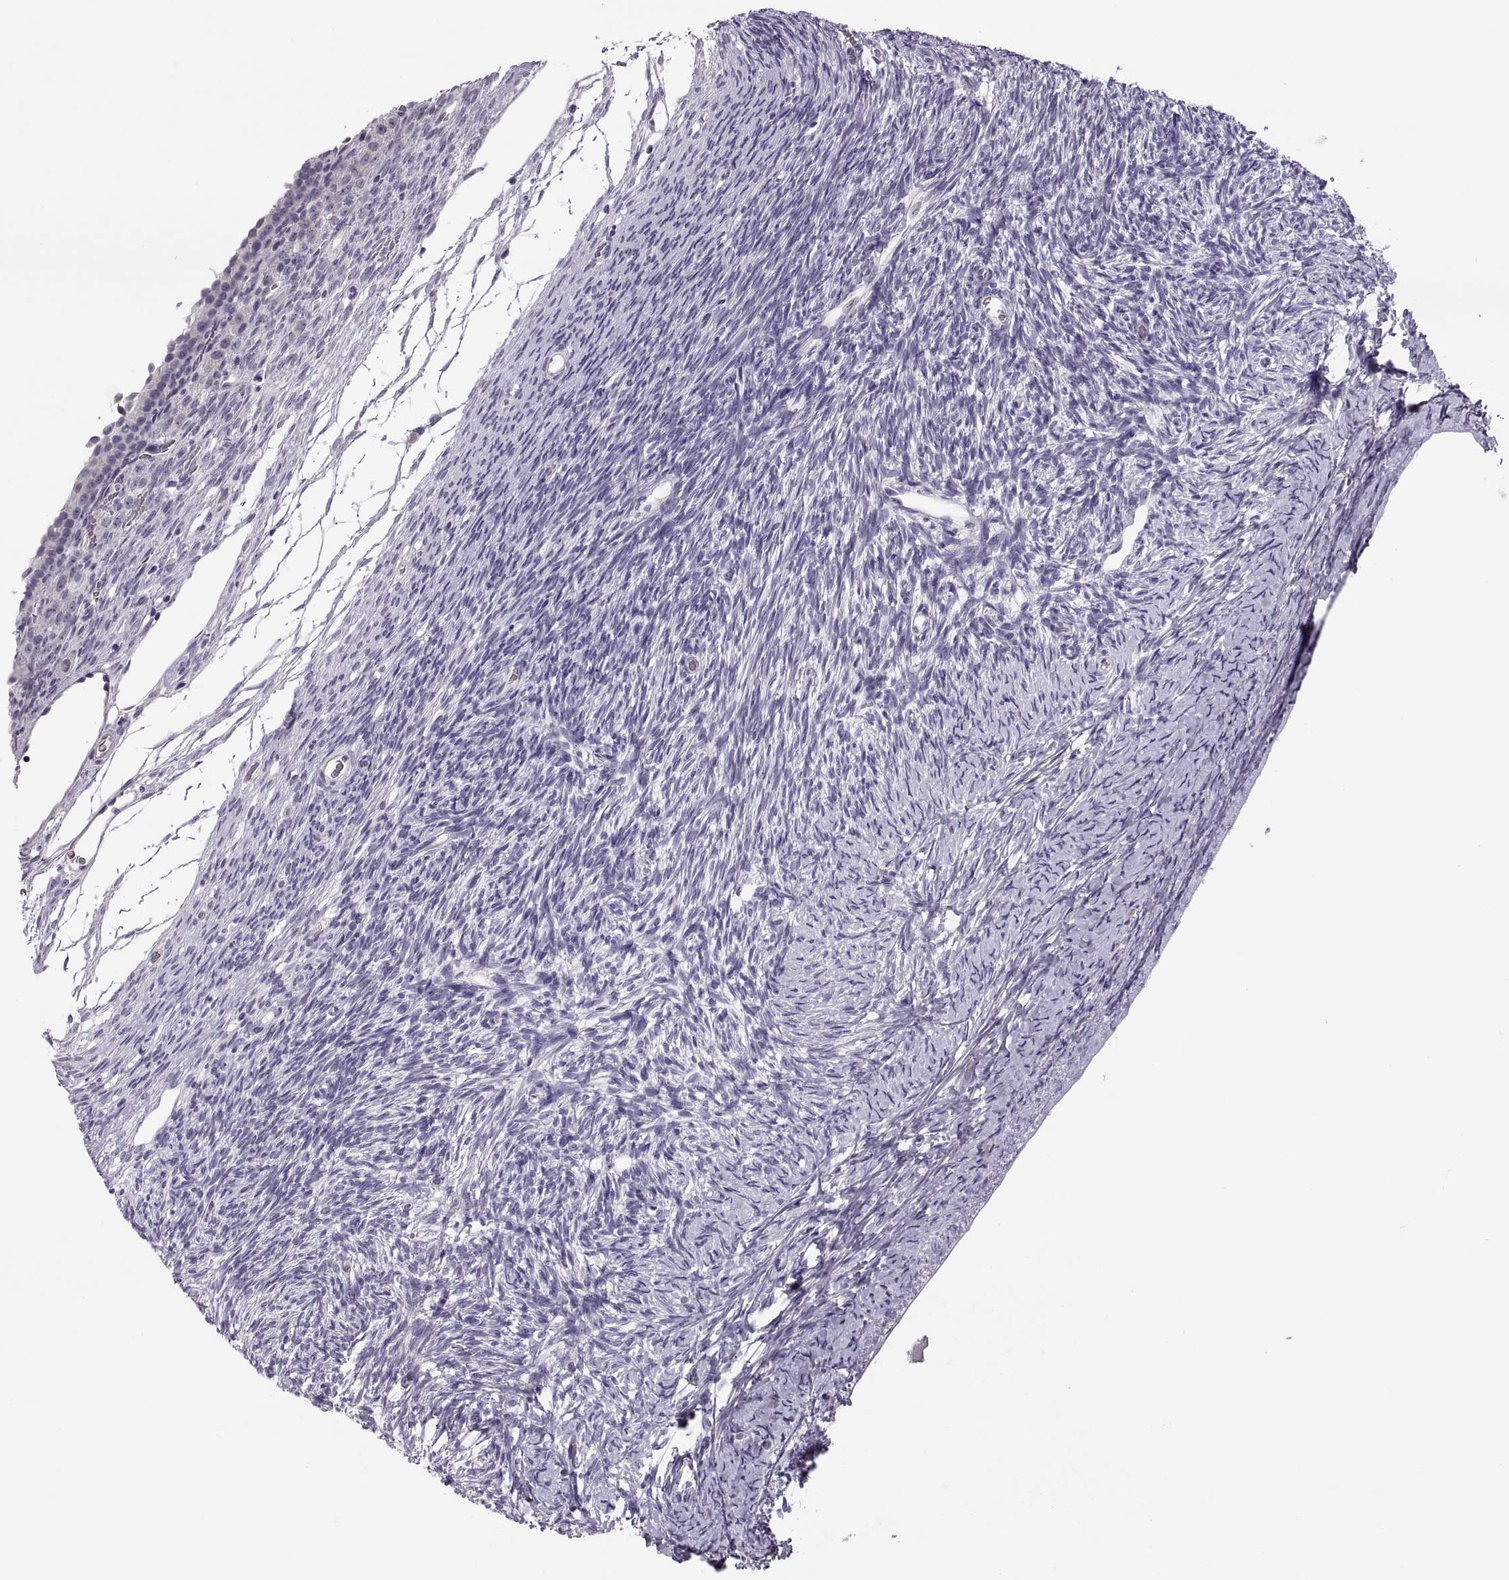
{"staining": {"intensity": "moderate", "quantity": "<25%", "location": "nuclear"}, "tissue": "ovary", "cell_type": "Follicle cells", "image_type": "normal", "snomed": [{"axis": "morphology", "description": "Normal tissue, NOS"}, {"axis": "topography", "description": "Ovary"}], "caption": "Protein positivity by immunohistochemistry shows moderate nuclear staining in about <25% of follicle cells in benign ovary.", "gene": "VSX2", "patient": {"sex": "female", "age": 39}}